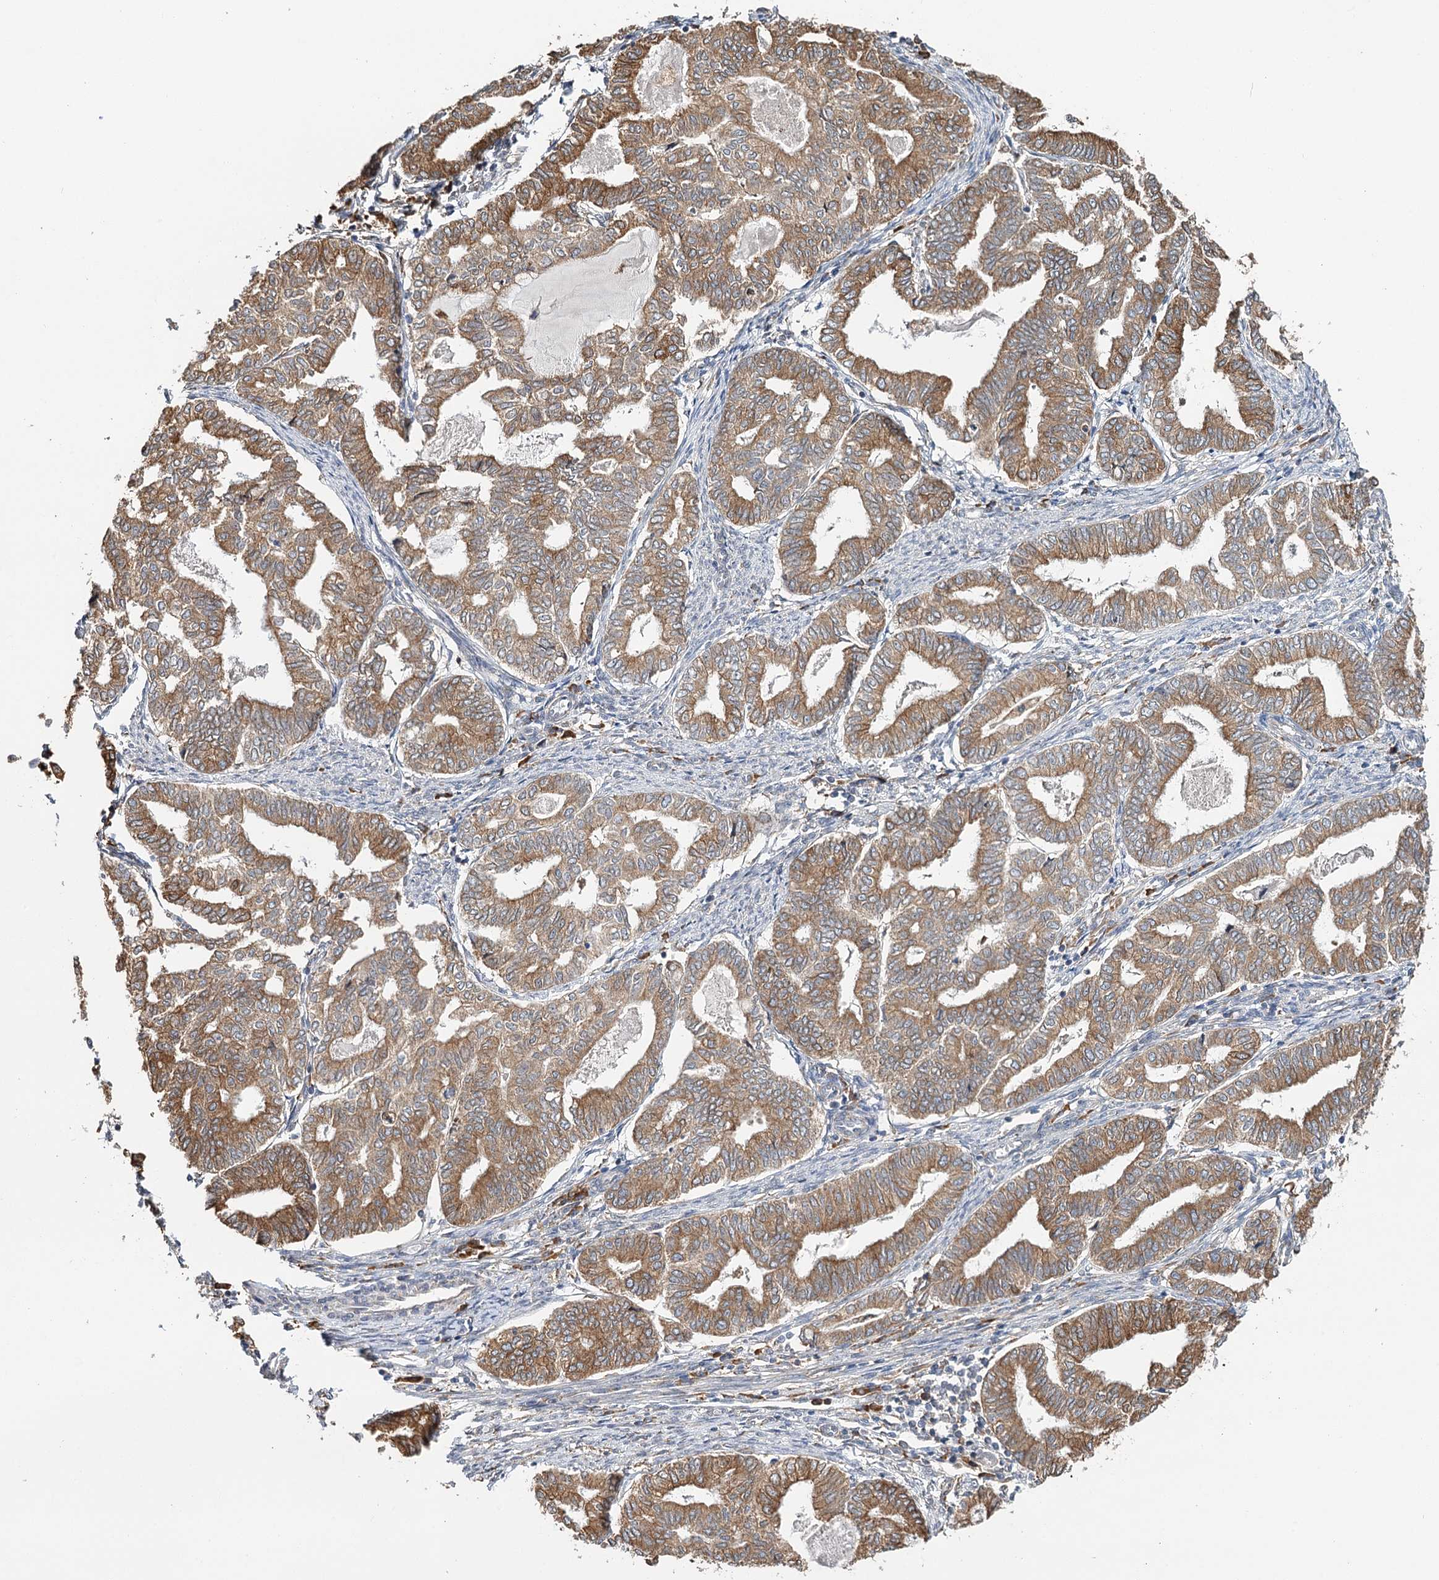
{"staining": {"intensity": "strong", "quantity": ">75%", "location": "cytoplasmic/membranous"}, "tissue": "endometrial cancer", "cell_type": "Tumor cells", "image_type": "cancer", "snomed": [{"axis": "morphology", "description": "Adenocarcinoma, NOS"}, {"axis": "topography", "description": "Endometrium"}], "caption": "Immunohistochemistry (IHC) (DAB) staining of adenocarcinoma (endometrial) displays strong cytoplasmic/membranous protein expression in about >75% of tumor cells. (brown staining indicates protein expression, while blue staining denotes nuclei).", "gene": "VEGFA", "patient": {"sex": "female", "age": 79}}